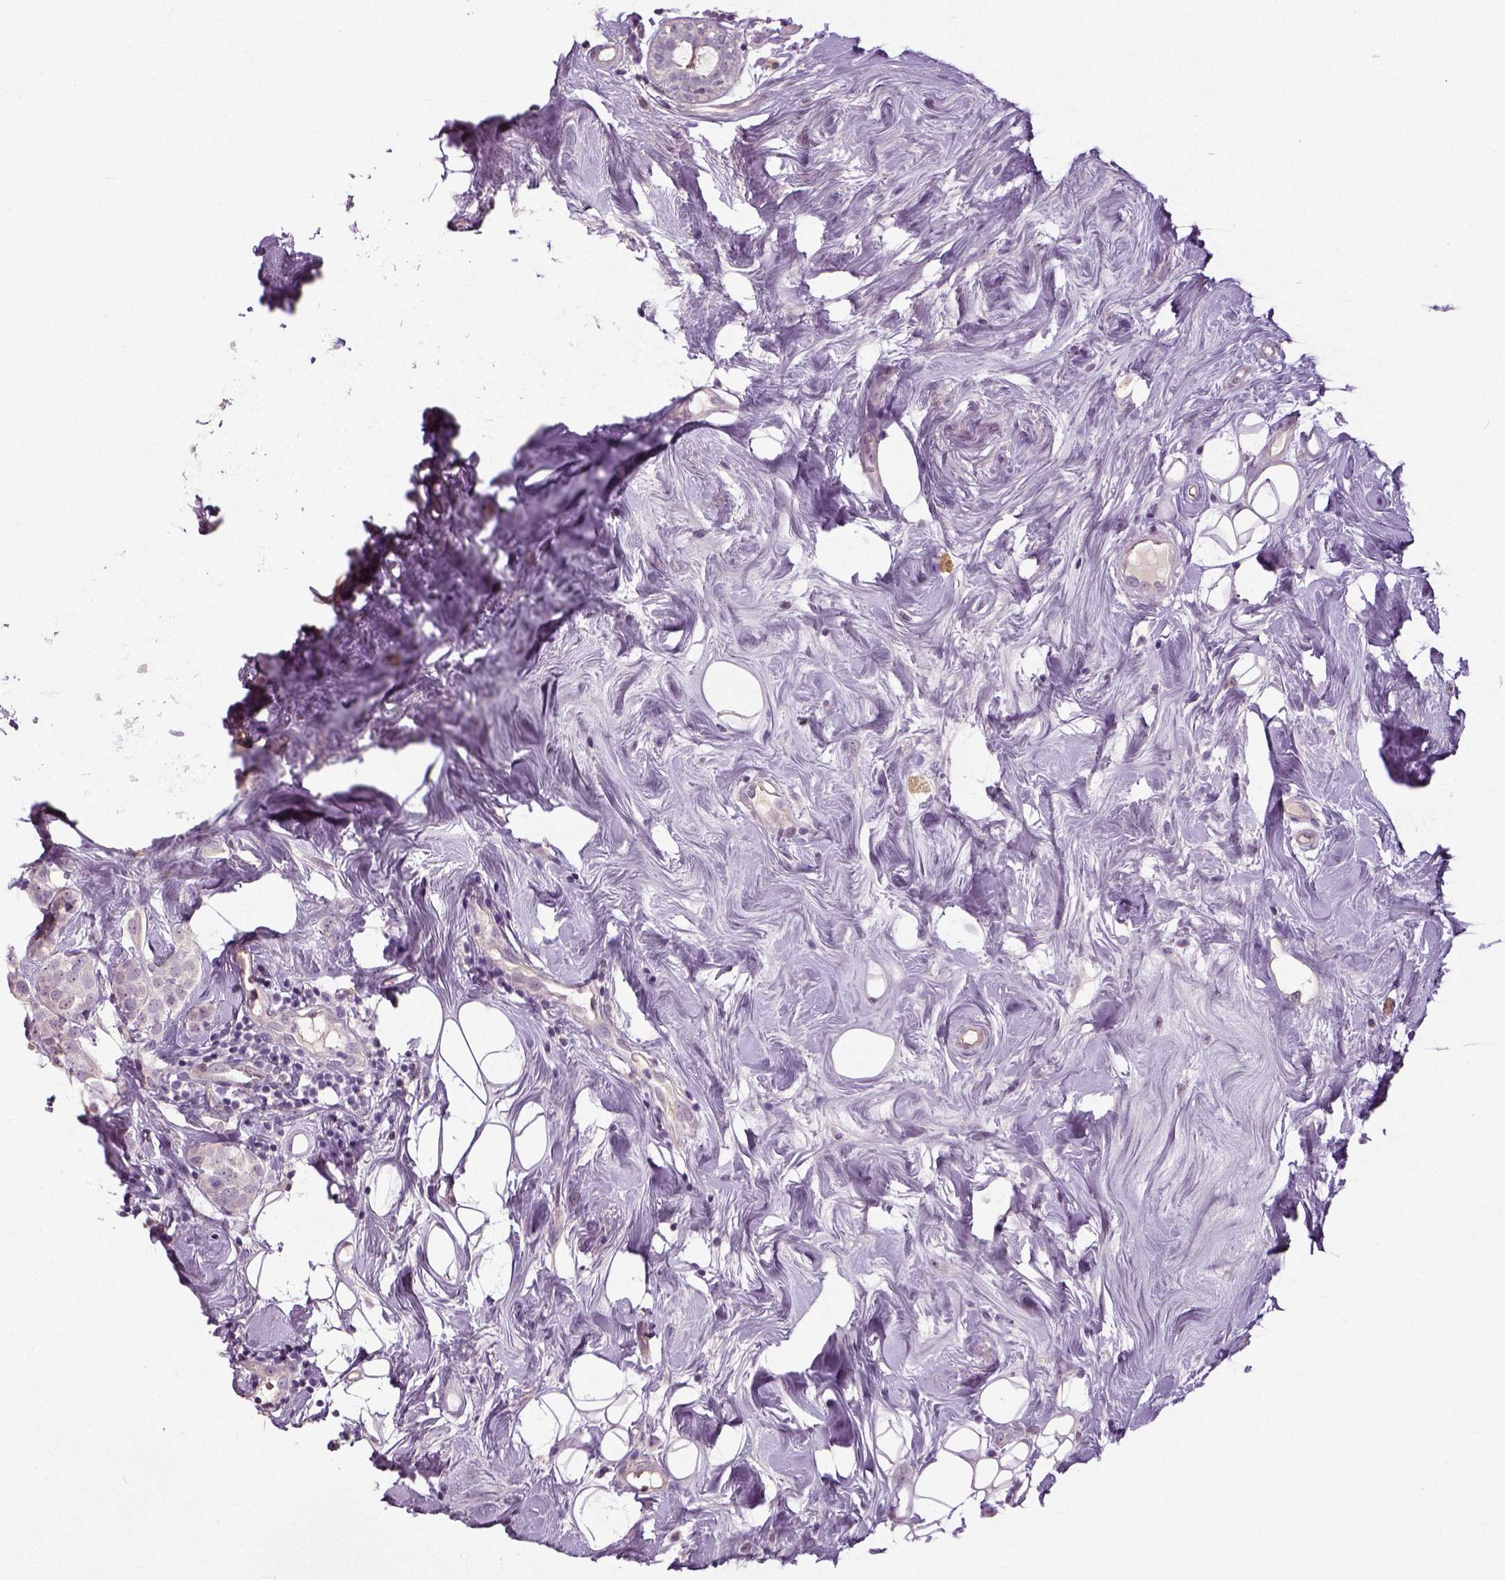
{"staining": {"intensity": "negative", "quantity": "none", "location": "none"}, "tissue": "breast cancer", "cell_type": "Tumor cells", "image_type": "cancer", "snomed": [{"axis": "morphology", "description": "Lobular carcinoma"}, {"axis": "topography", "description": "Breast"}], "caption": "Immunohistochemistry (IHC) of human breast cancer shows no expression in tumor cells.", "gene": "NECAB1", "patient": {"sex": "female", "age": 49}}